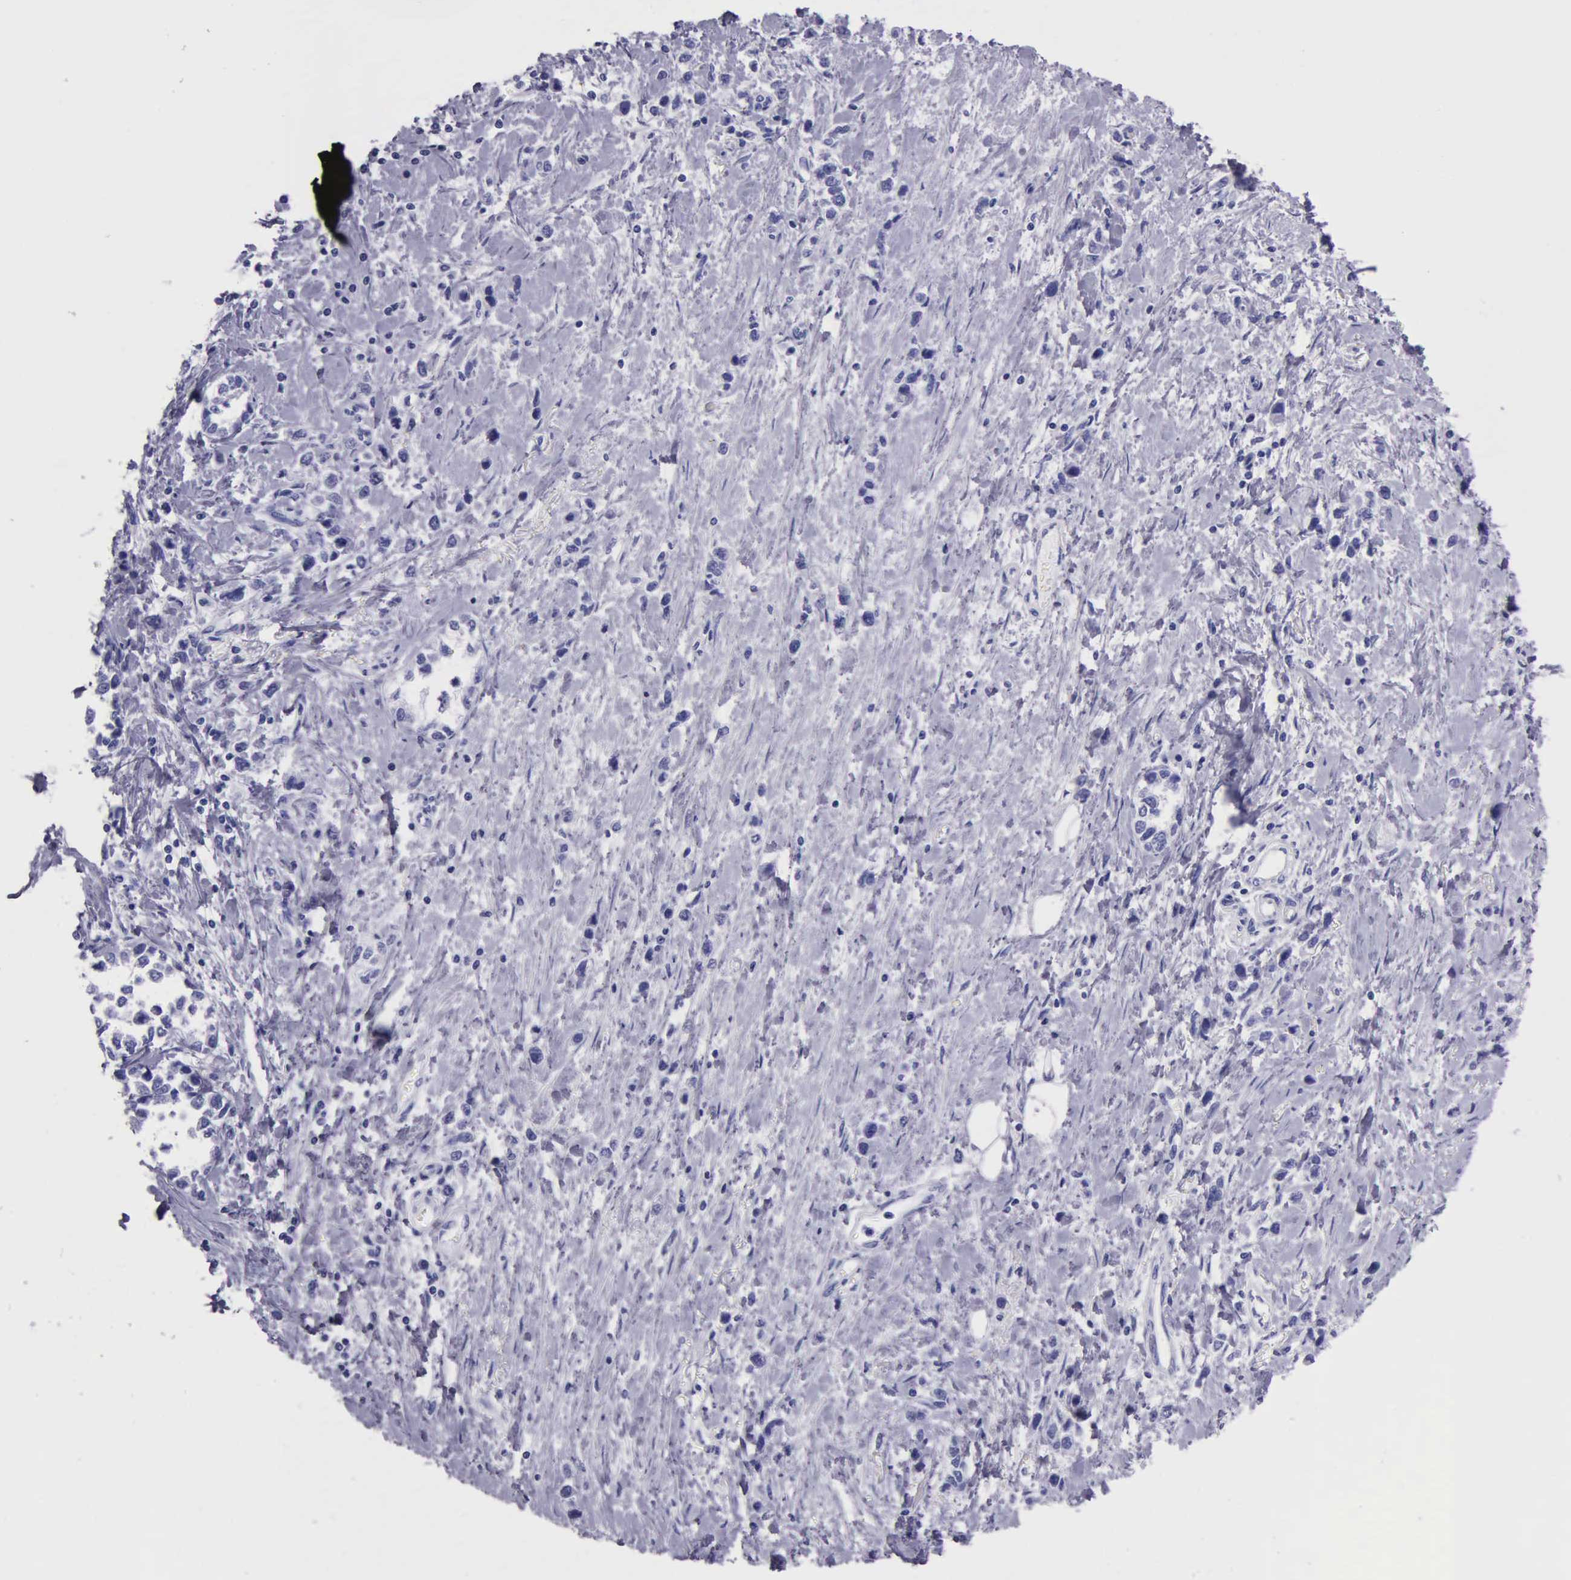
{"staining": {"intensity": "negative", "quantity": "none", "location": "none"}, "tissue": "stomach cancer", "cell_type": "Tumor cells", "image_type": "cancer", "snomed": [{"axis": "morphology", "description": "Adenocarcinoma, NOS"}, {"axis": "topography", "description": "Stomach, upper"}], "caption": "The micrograph displays no staining of tumor cells in adenocarcinoma (stomach).", "gene": "KLK3", "patient": {"sex": "male", "age": 76}}